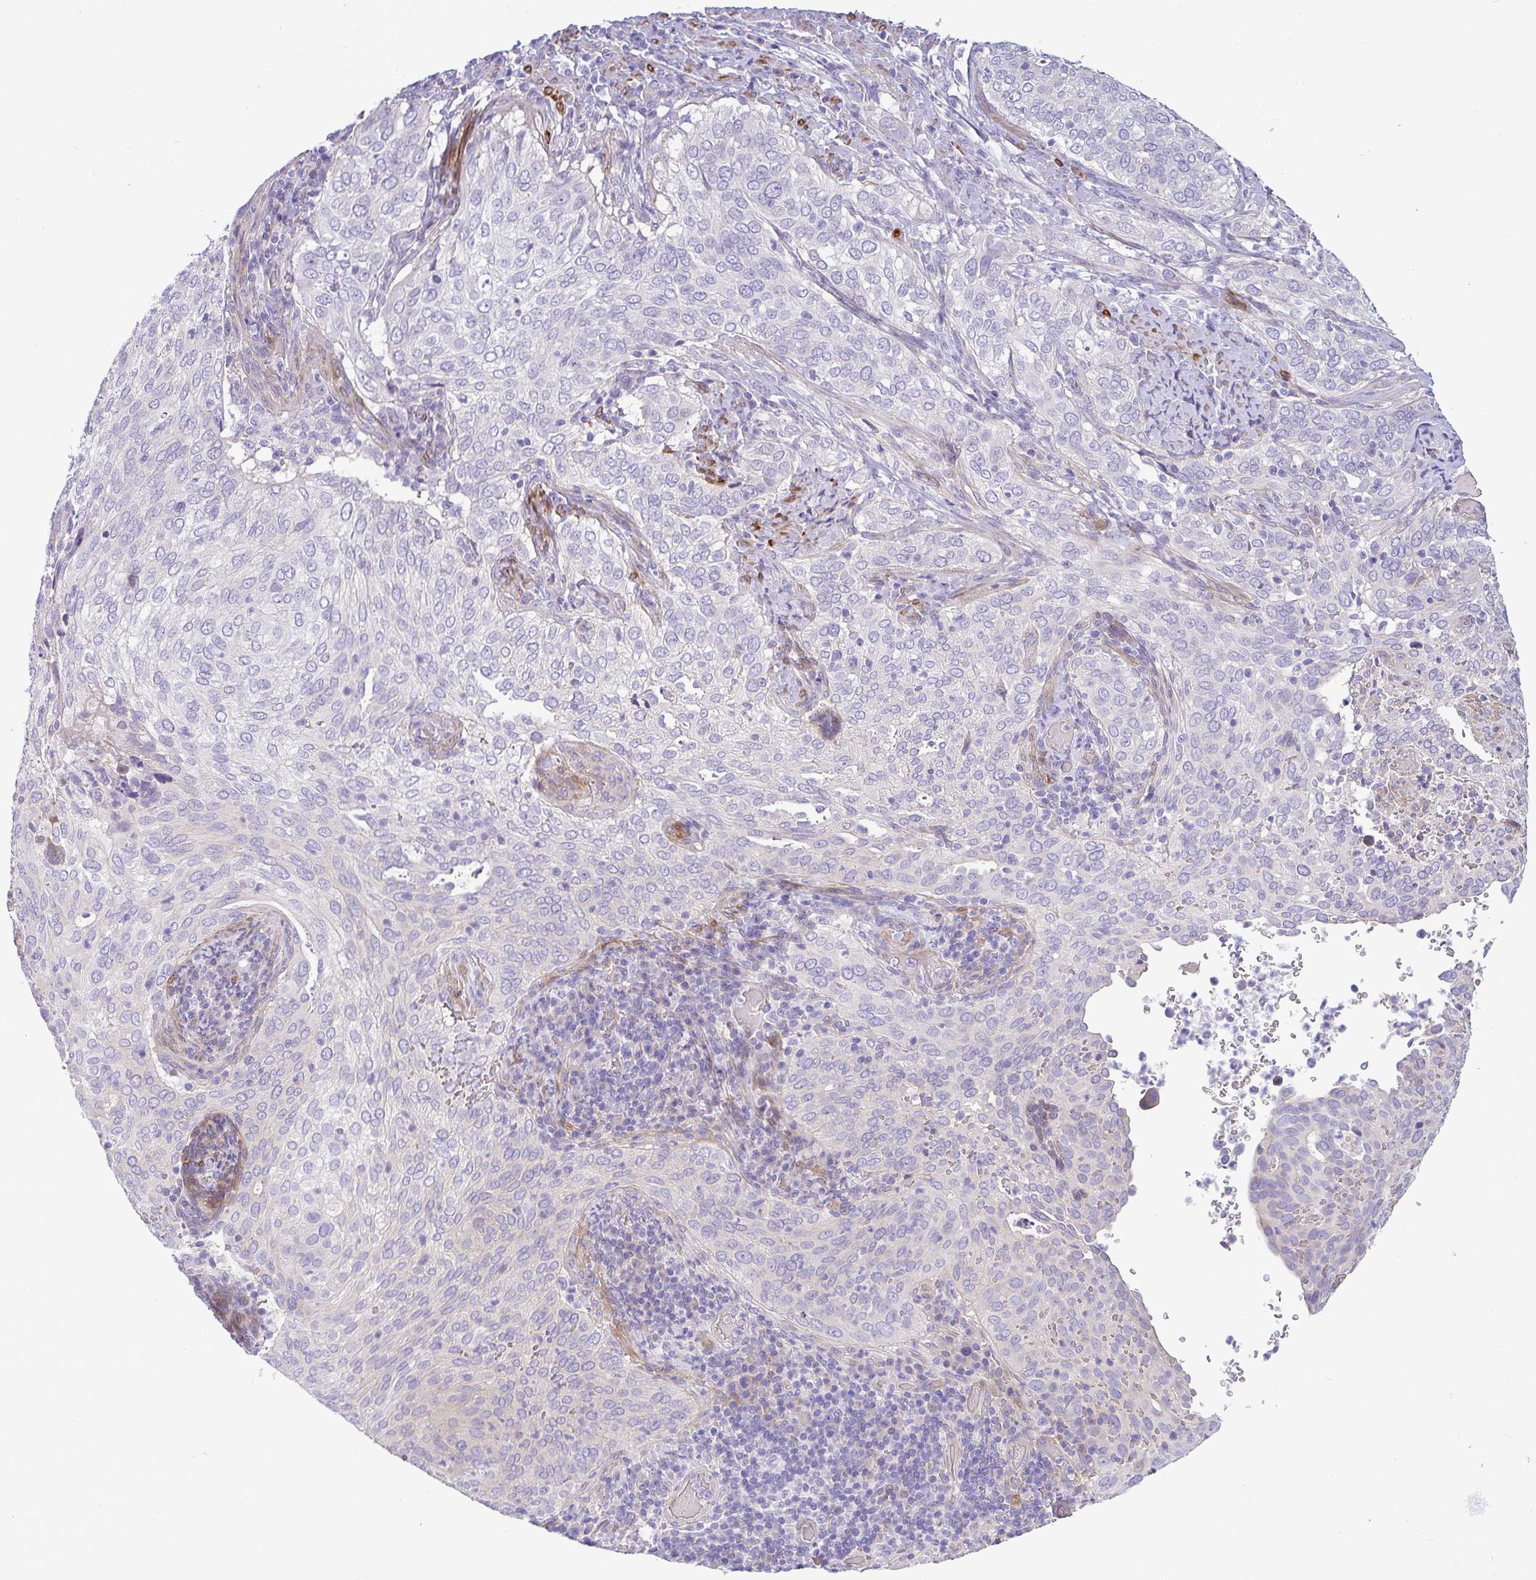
{"staining": {"intensity": "negative", "quantity": "none", "location": "none"}, "tissue": "cervical cancer", "cell_type": "Tumor cells", "image_type": "cancer", "snomed": [{"axis": "morphology", "description": "Squamous cell carcinoma, NOS"}, {"axis": "topography", "description": "Cervix"}], "caption": "Immunohistochemistry (IHC) of cervical squamous cell carcinoma demonstrates no expression in tumor cells.", "gene": "MOCS1", "patient": {"sex": "female", "age": 38}}